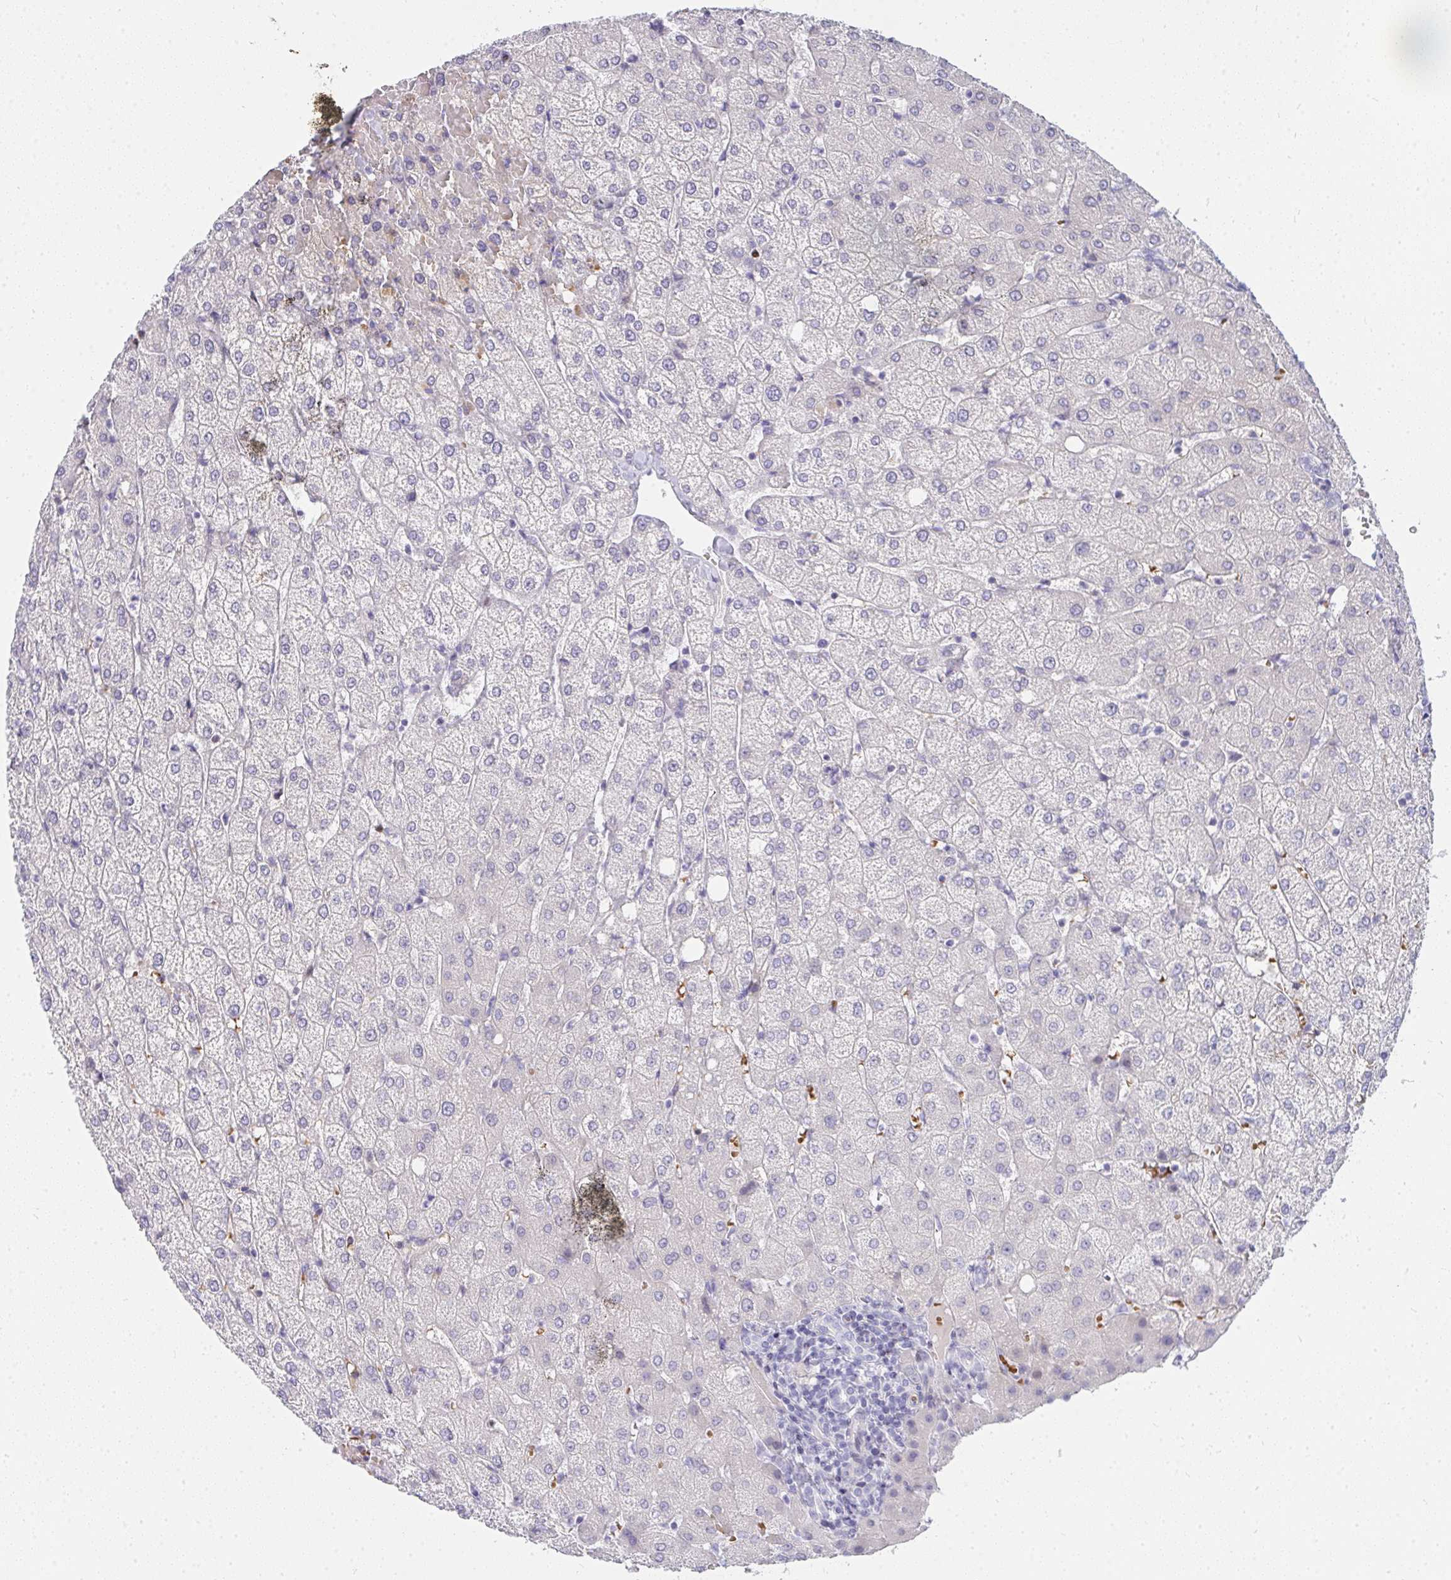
{"staining": {"intensity": "negative", "quantity": "none", "location": "none"}, "tissue": "liver", "cell_type": "Cholangiocytes", "image_type": "normal", "snomed": [{"axis": "morphology", "description": "Normal tissue, NOS"}, {"axis": "topography", "description": "Liver"}], "caption": "Human liver stained for a protein using IHC demonstrates no expression in cholangiocytes.", "gene": "ZNF182", "patient": {"sex": "female", "age": 54}}